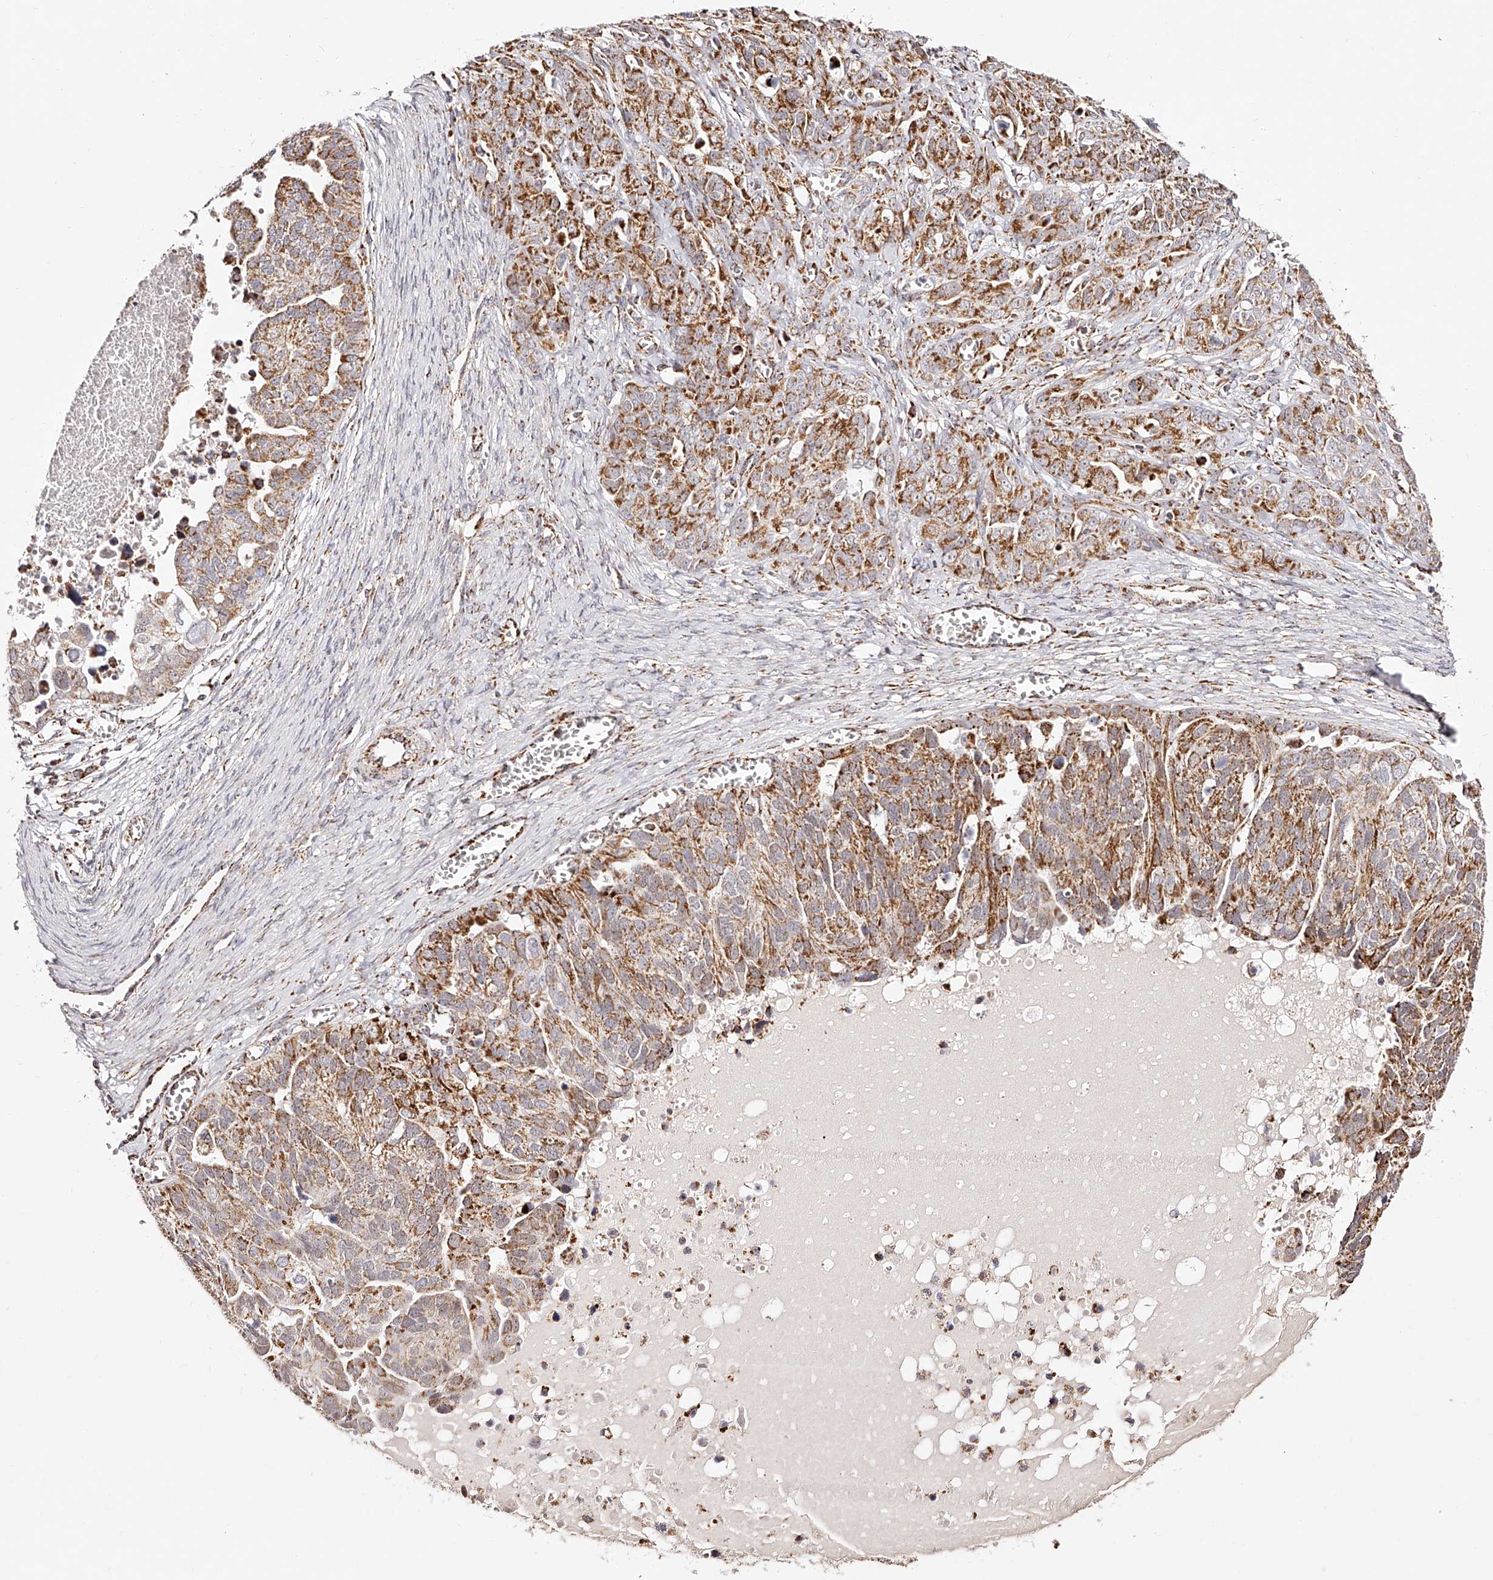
{"staining": {"intensity": "moderate", "quantity": ">75%", "location": "cytoplasmic/membranous"}, "tissue": "ovarian cancer", "cell_type": "Tumor cells", "image_type": "cancer", "snomed": [{"axis": "morphology", "description": "Cystadenocarcinoma, serous, NOS"}, {"axis": "topography", "description": "Ovary"}], "caption": "A medium amount of moderate cytoplasmic/membranous expression is appreciated in about >75% of tumor cells in ovarian serous cystadenocarcinoma tissue.", "gene": "NDUFV3", "patient": {"sex": "female", "age": 44}}